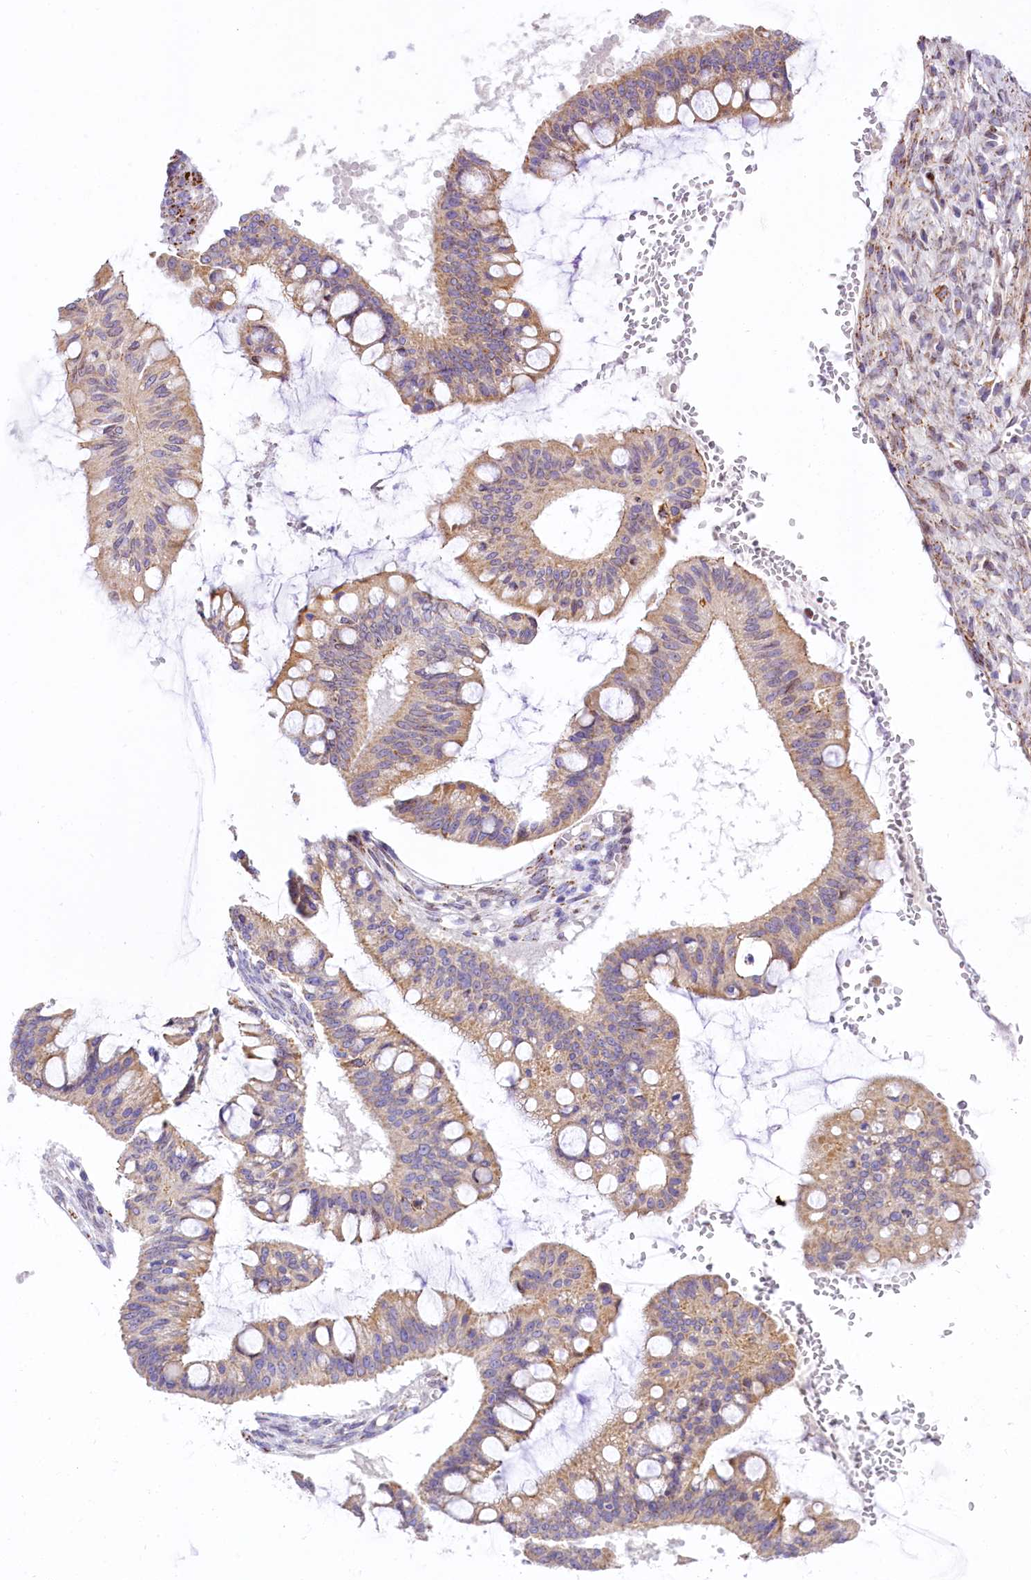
{"staining": {"intensity": "moderate", "quantity": ">75%", "location": "cytoplasmic/membranous"}, "tissue": "ovarian cancer", "cell_type": "Tumor cells", "image_type": "cancer", "snomed": [{"axis": "morphology", "description": "Cystadenocarcinoma, mucinous, NOS"}, {"axis": "topography", "description": "Ovary"}], "caption": "Brown immunohistochemical staining in ovarian cancer (mucinous cystadenocarcinoma) demonstrates moderate cytoplasmic/membranous staining in about >75% of tumor cells. The protein of interest is shown in brown color, while the nuclei are stained blue.", "gene": "PPIP5K2", "patient": {"sex": "female", "age": 73}}